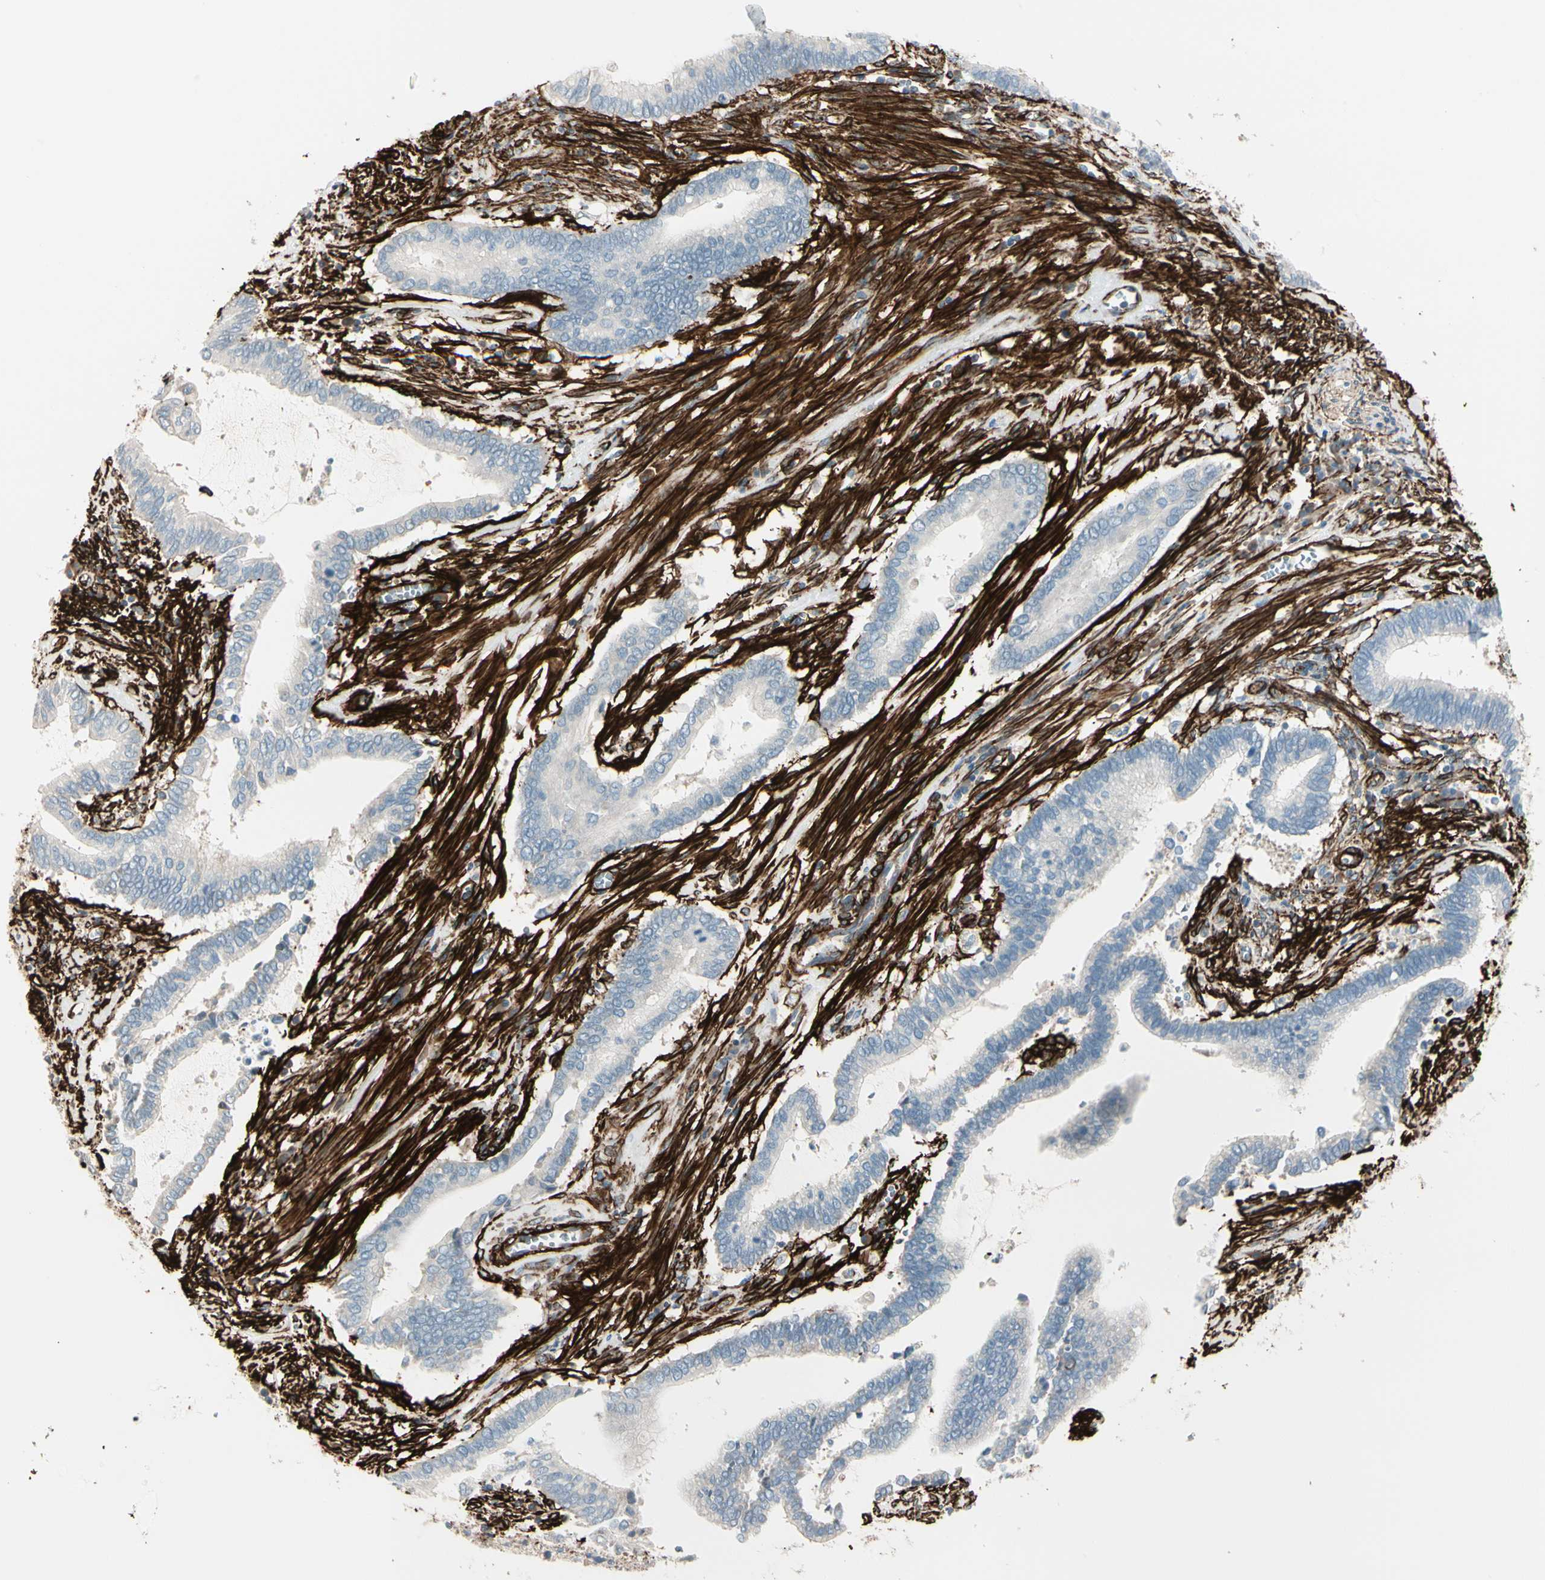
{"staining": {"intensity": "negative", "quantity": "none", "location": "none"}, "tissue": "cervical cancer", "cell_type": "Tumor cells", "image_type": "cancer", "snomed": [{"axis": "morphology", "description": "Adenocarcinoma, NOS"}, {"axis": "topography", "description": "Cervix"}], "caption": "Immunohistochemistry (IHC) micrograph of cervical adenocarcinoma stained for a protein (brown), which reveals no staining in tumor cells.", "gene": "CALD1", "patient": {"sex": "female", "age": 44}}